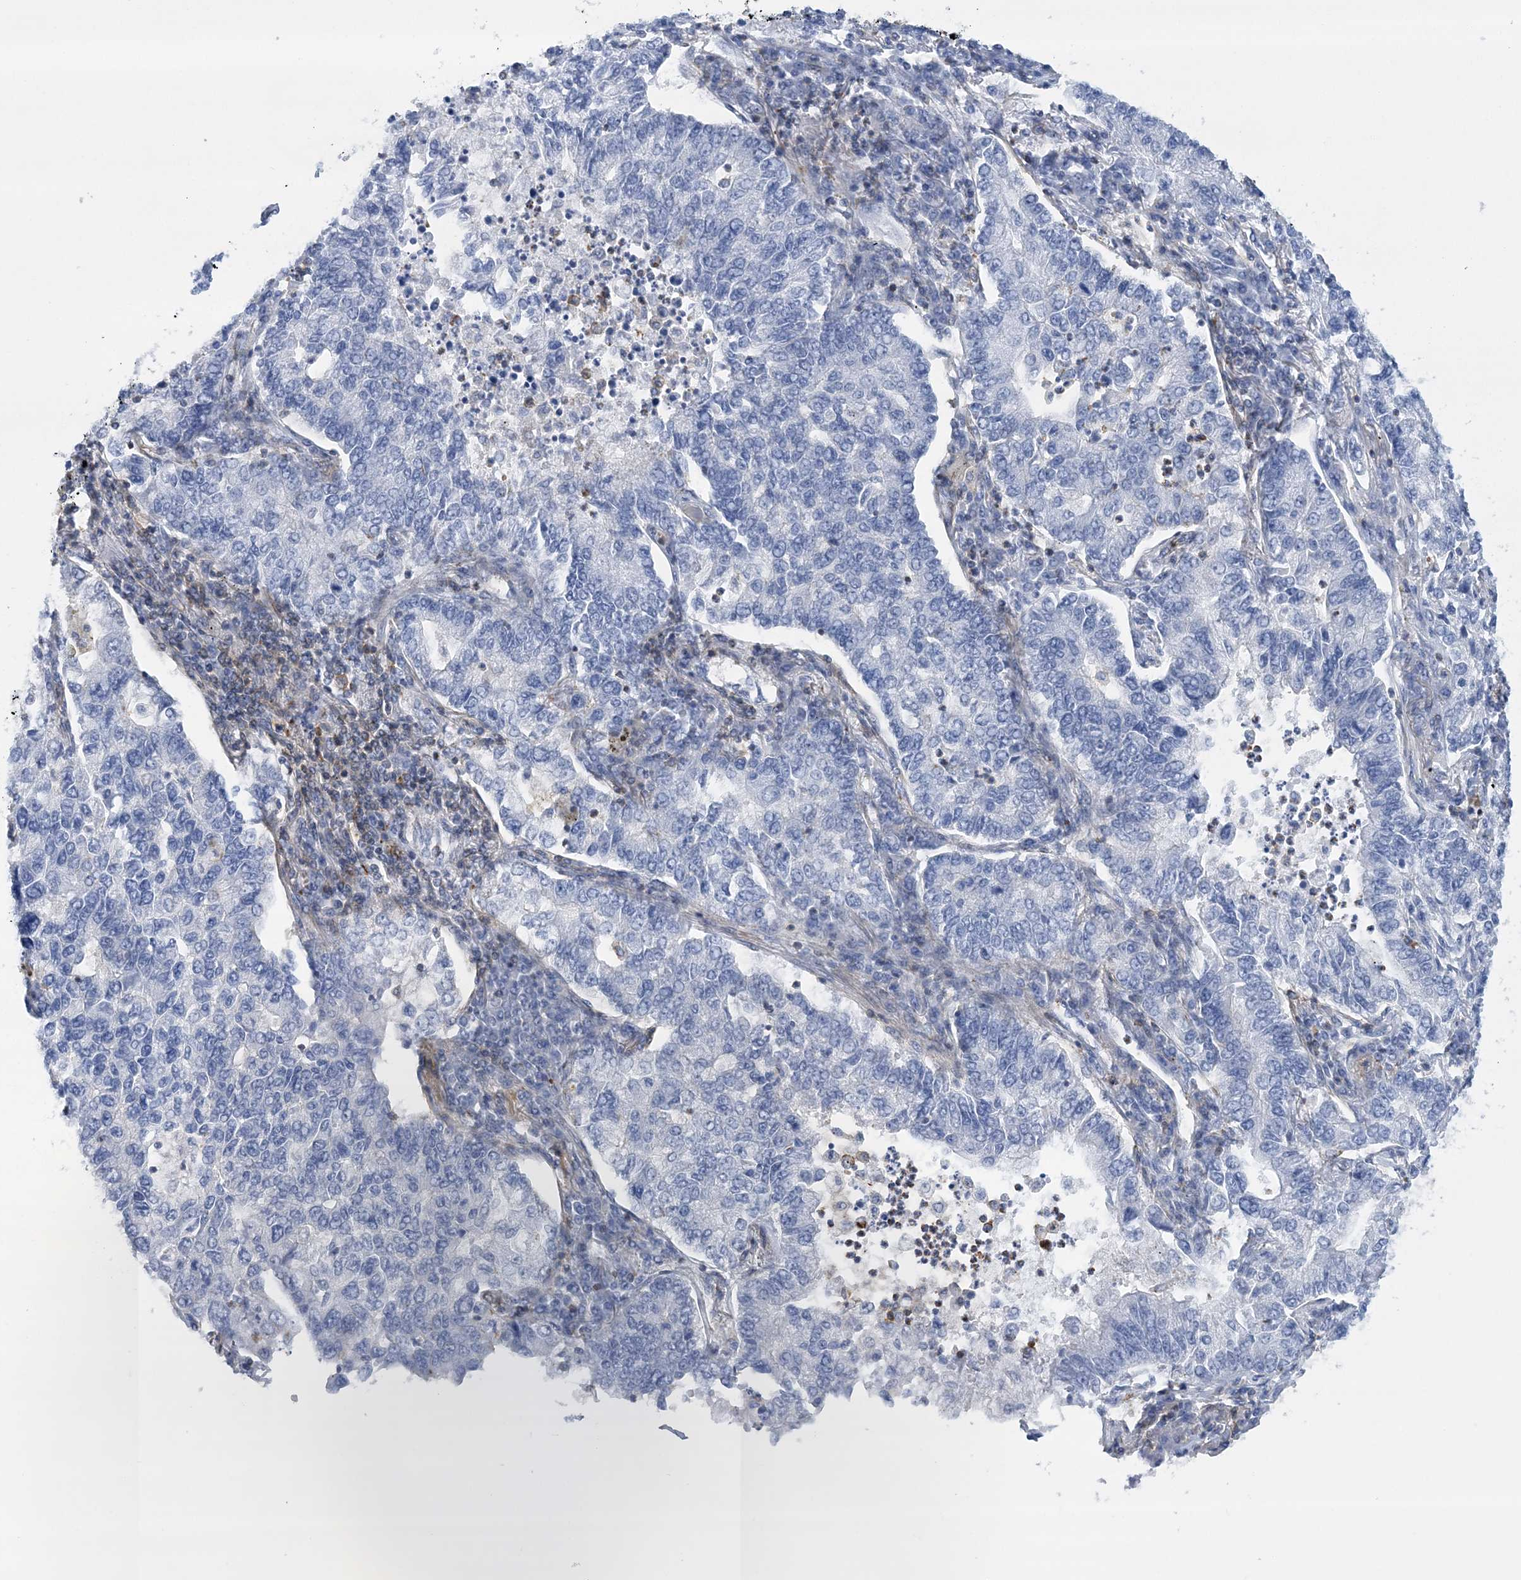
{"staining": {"intensity": "negative", "quantity": "none", "location": "none"}, "tissue": "lung cancer", "cell_type": "Tumor cells", "image_type": "cancer", "snomed": [{"axis": "morphology", "description": "Adenocarcinoma, NOS"}, {"axis": "topography", "description": "Lung"}], "caption": "A high-resolution micrograph shows IHC staining of lung cancer (adenocarcinoma), which exhibits no significant staining in tumor cells.", "gene": "C11orf21", "patient": {"sex": "male", "age": 49}}